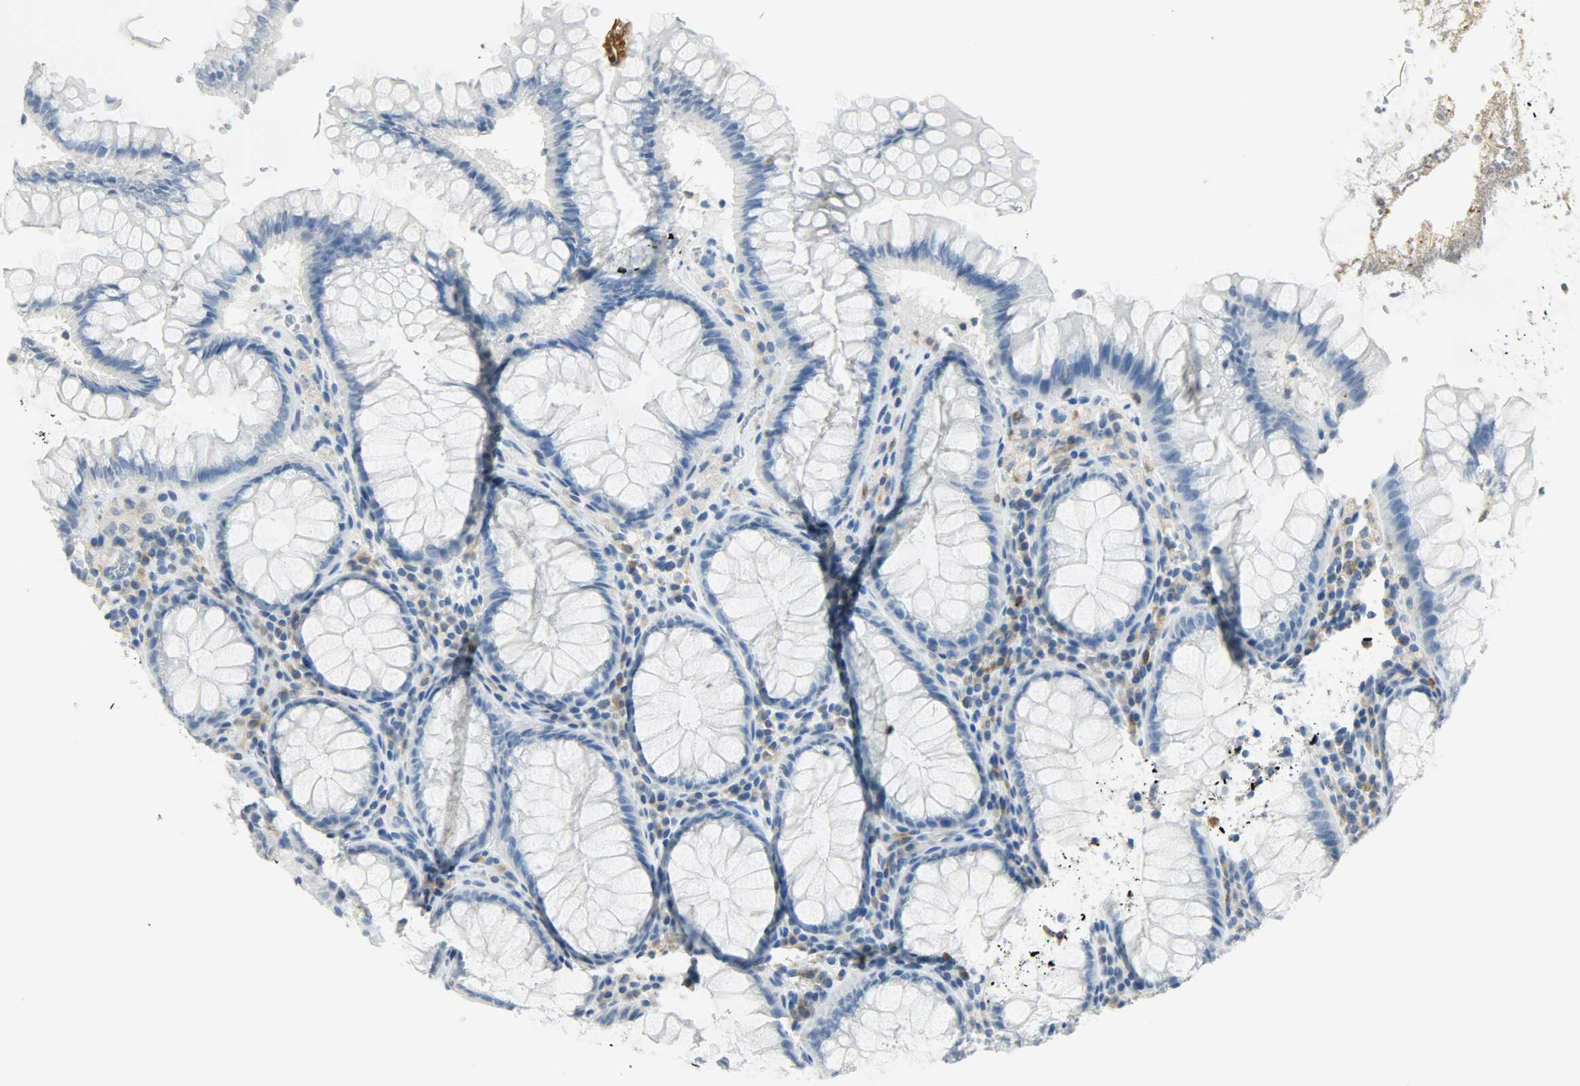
{"staining": {"intensity": "negative", "quantity": "none", "location": "none"}, "tissue": "colon", "cell_type": "Endothelial cells", "image_type": "normal", "snomed": [{"axis": "morphology", "description": "Normal tissue, NOS"}, {"axis": "topography", "description": "Colon"}], "caption": "Protein analysis of unremarkable colon reveals no significant expression in endothelial cells.", "gene": "PTPN6", "patient": {"sex": "female", "age": 46}}